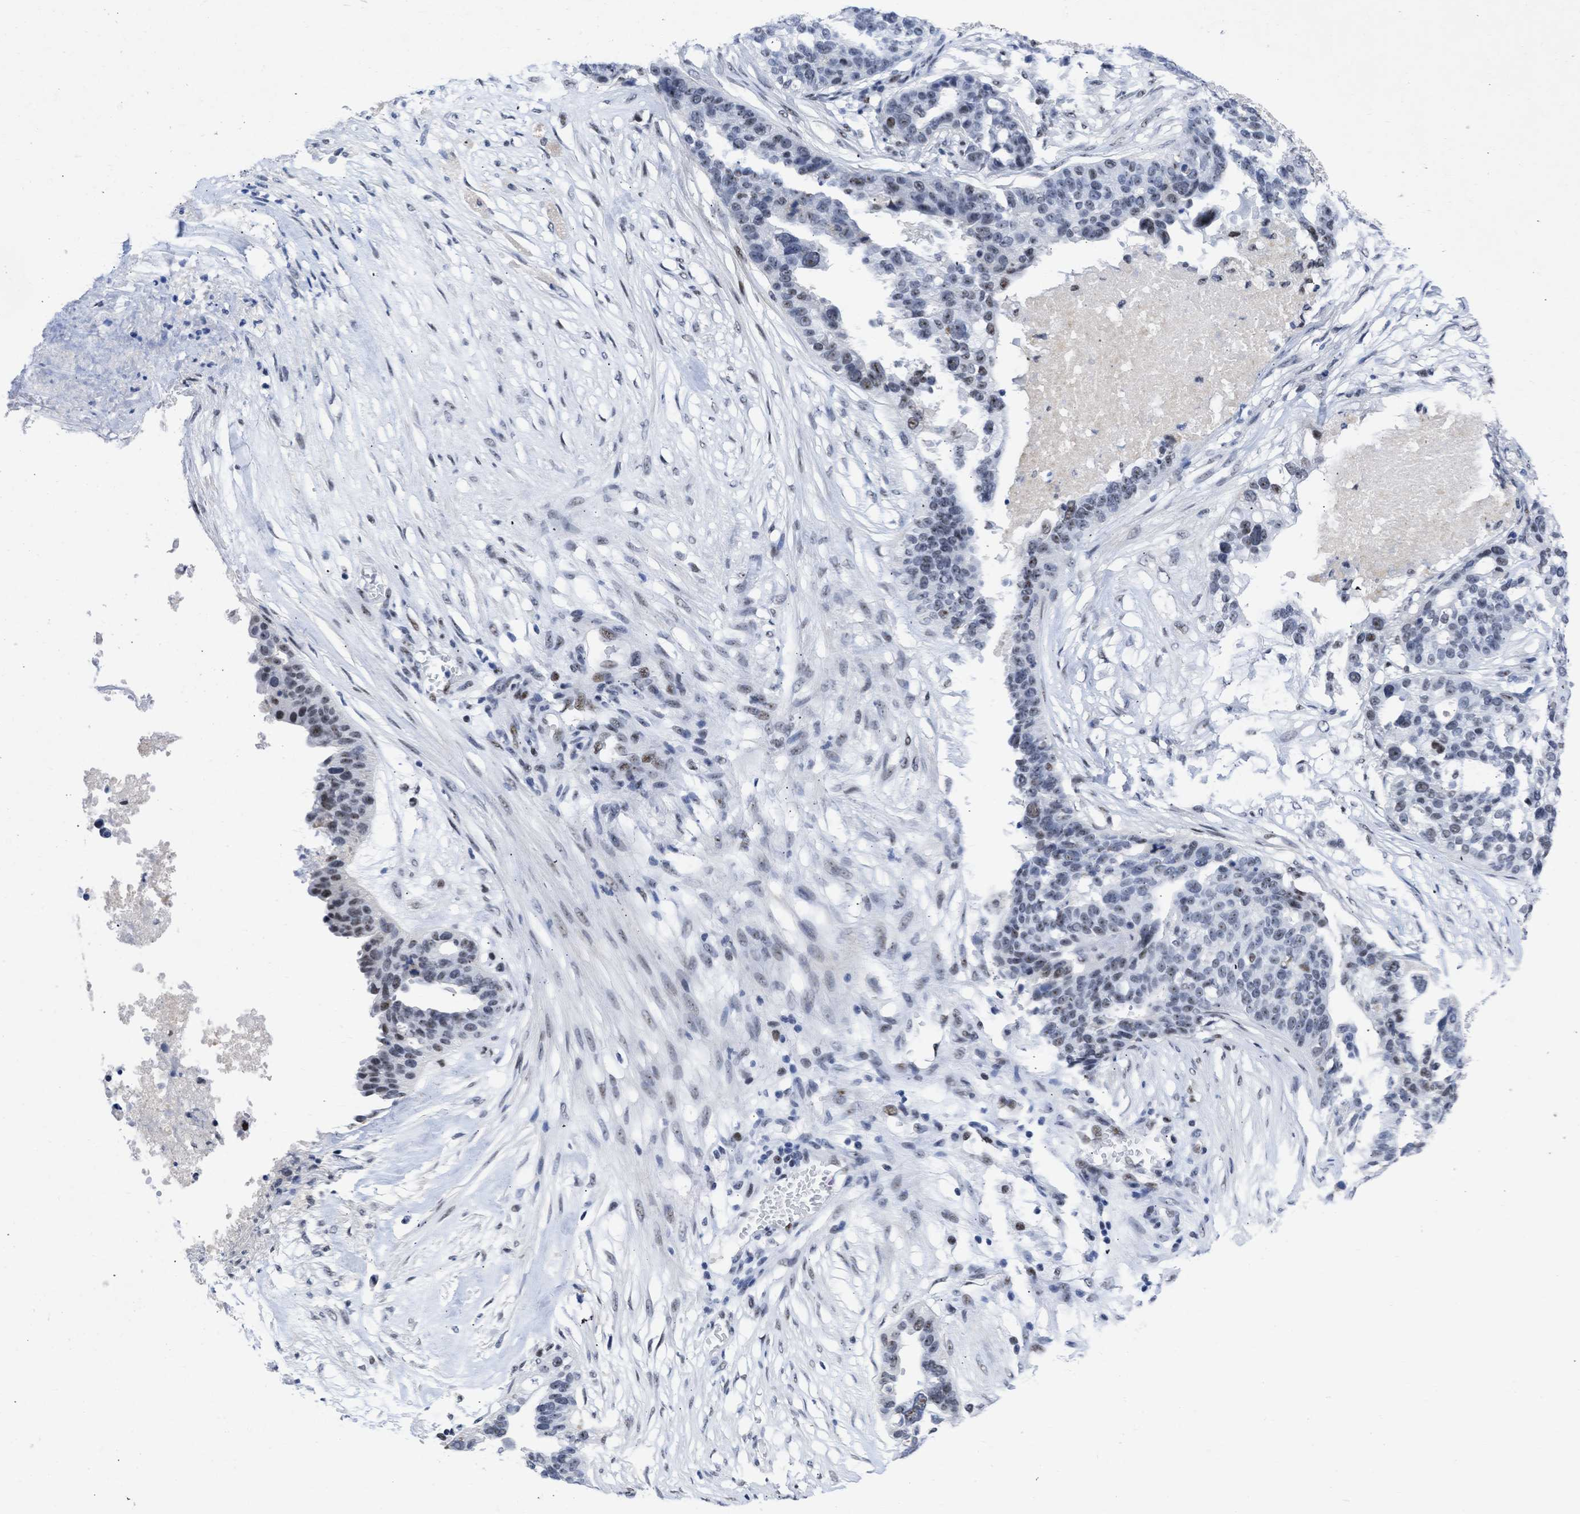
{"staining": {"intensity": "moderate", "quantity": "<25%", "location": "nuclear"}, "tissue": "ovarian cancer", "cell_type": "Tumor cells", "image_type": "cancer", "snomed": [{"axis": "morphology", "description": "Cystadenocarcinoma, serous, NOS"}, {"axis": "topography", "description": "Ovary"}], "caption": "There is low levels of moderate nuclear staining in tumor cells of ovarian cancer (serous cystadenocarcinoma), as demonstrated by immunohistochemical staining (brown color).", "gene": "DDX41", "patient": {"sex": "female", "age": 59}}